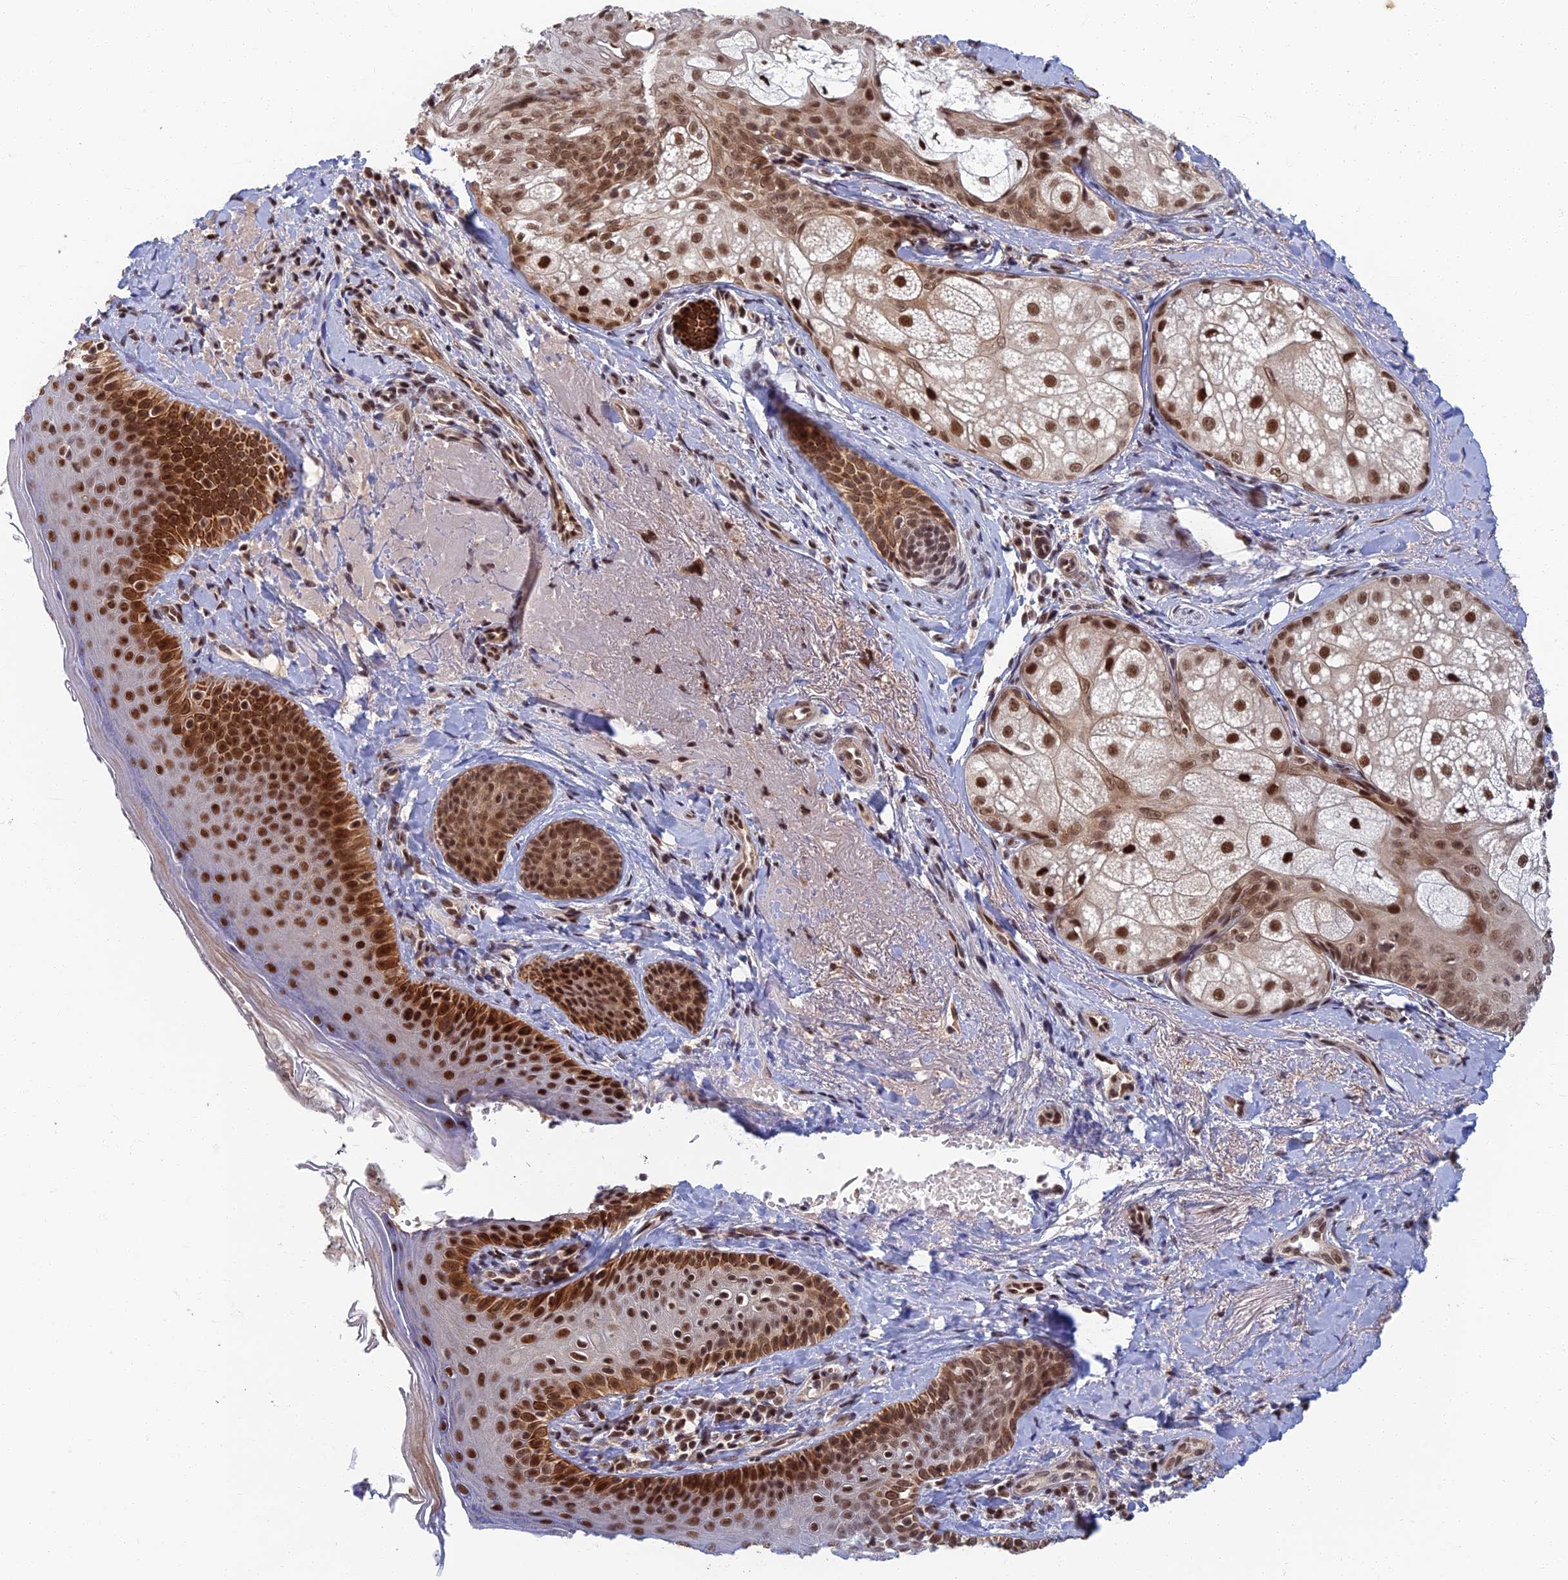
{"staining": {"intensity": "strong", "quantity": ">75%", "location": "nuclear"}, "tissue": "skin", "cell_type": "Fibroblasts", "image_type": "normal", "snomed": [{"axis": "morphology", "description": "Normal tissue, NOS"}, {"axis": "topography", "description": "Skin"}], "caption": "Immunohistochemical staining of unremarkable human skin demonstrates >75% levels of strong nuclear protein positivity in approximately >75% of fibroblasts. Nuclei are stained in blue.", "gene": "TCEA2", "patient": {"sex": "male", "age": 57}}